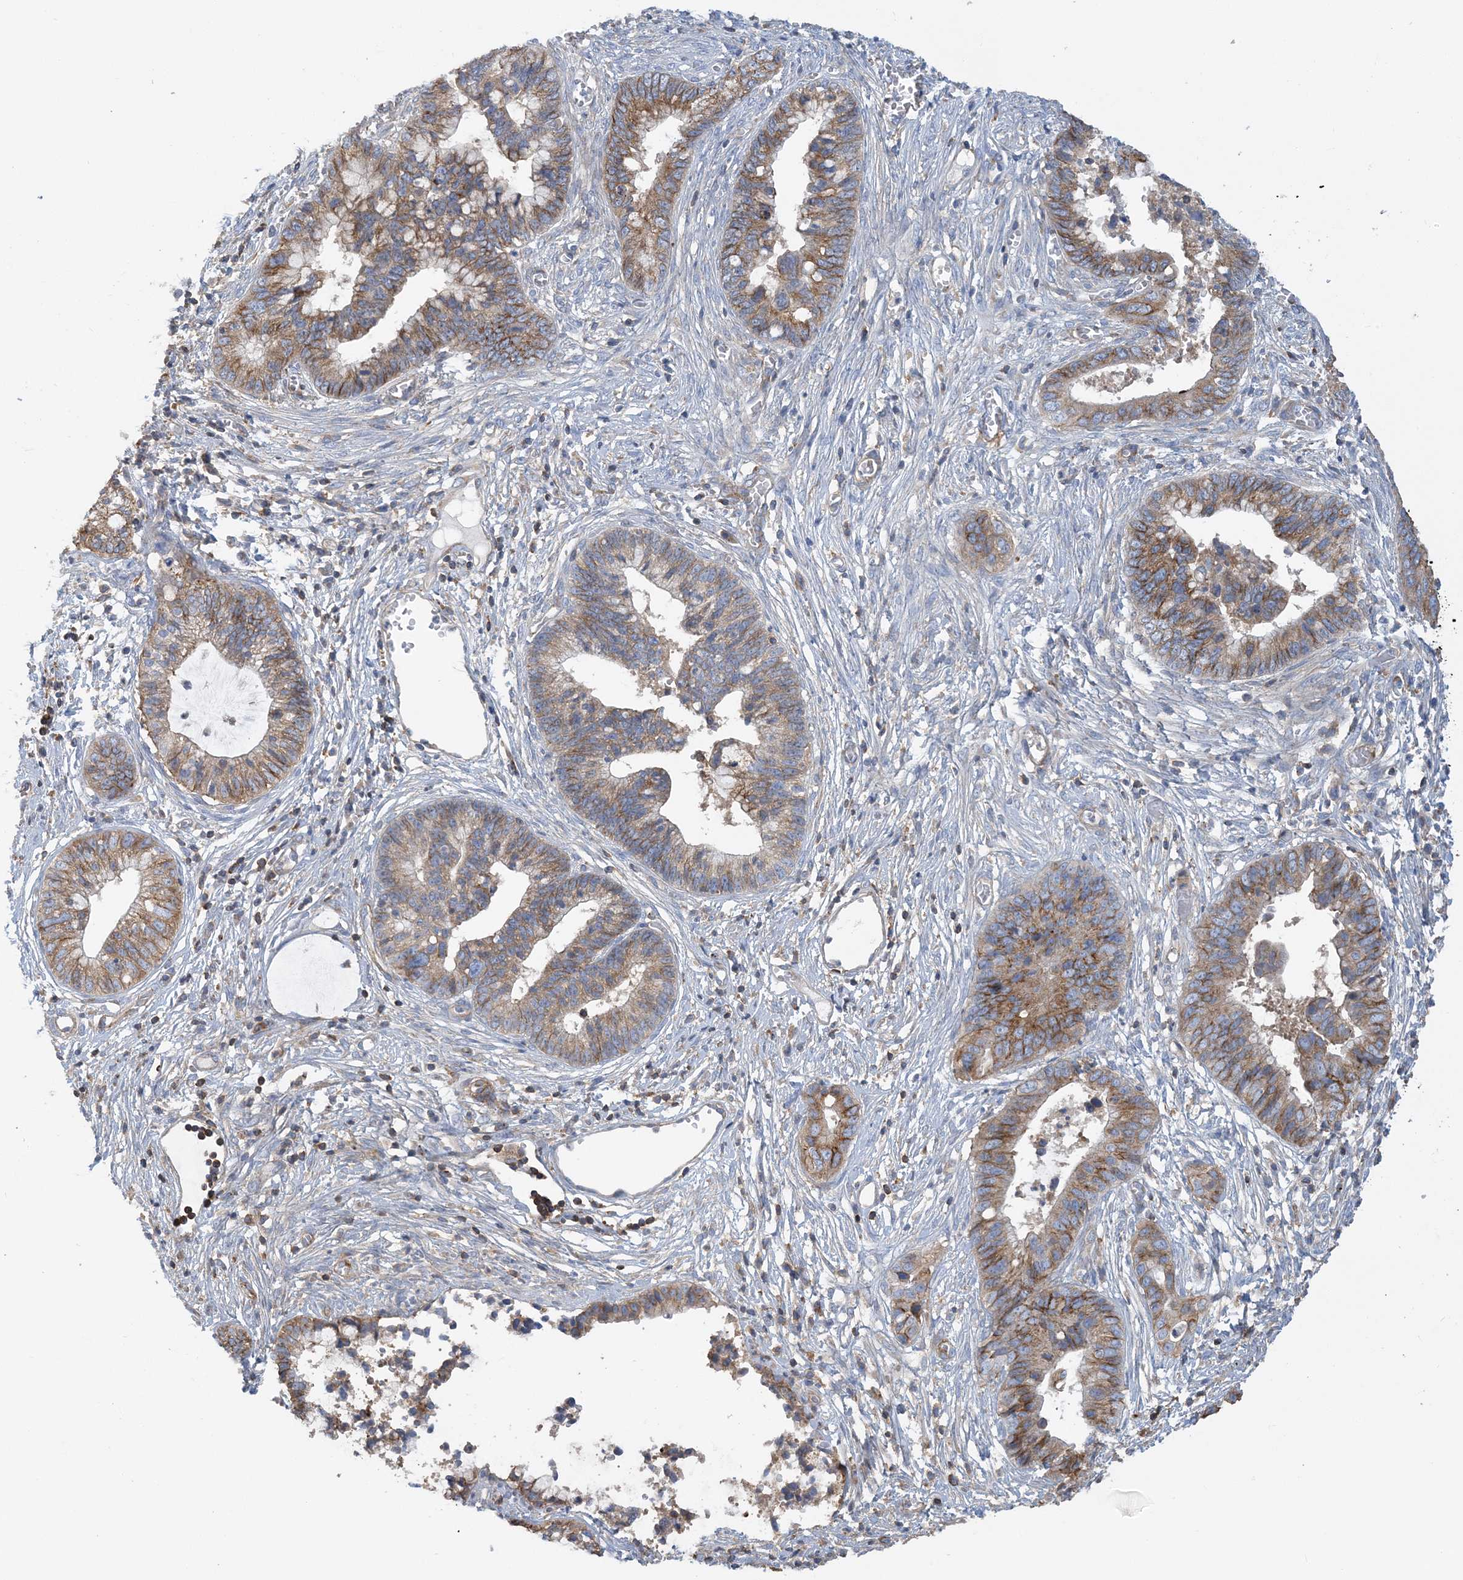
{"staining": {"intensity": "moderate", "quantity": ">75%", "location": "cytoplasmic/membranous"}, "tissue": "cervical cancer", "cell_type": "Tumor cells", "image_type": "cancer", "snomed": [{"axis": "morphology", "description": "Adenocarcinoma, NOS"}, {"axis": "topography", "description": "Cervix"}], "caption": "Moderate cytoplasmic/membranous protein expression is seen in about >75% of tumor cells in cervical cancer.", "gene": "CALHM5", "patient": {"sex": "female", "age": 44}}